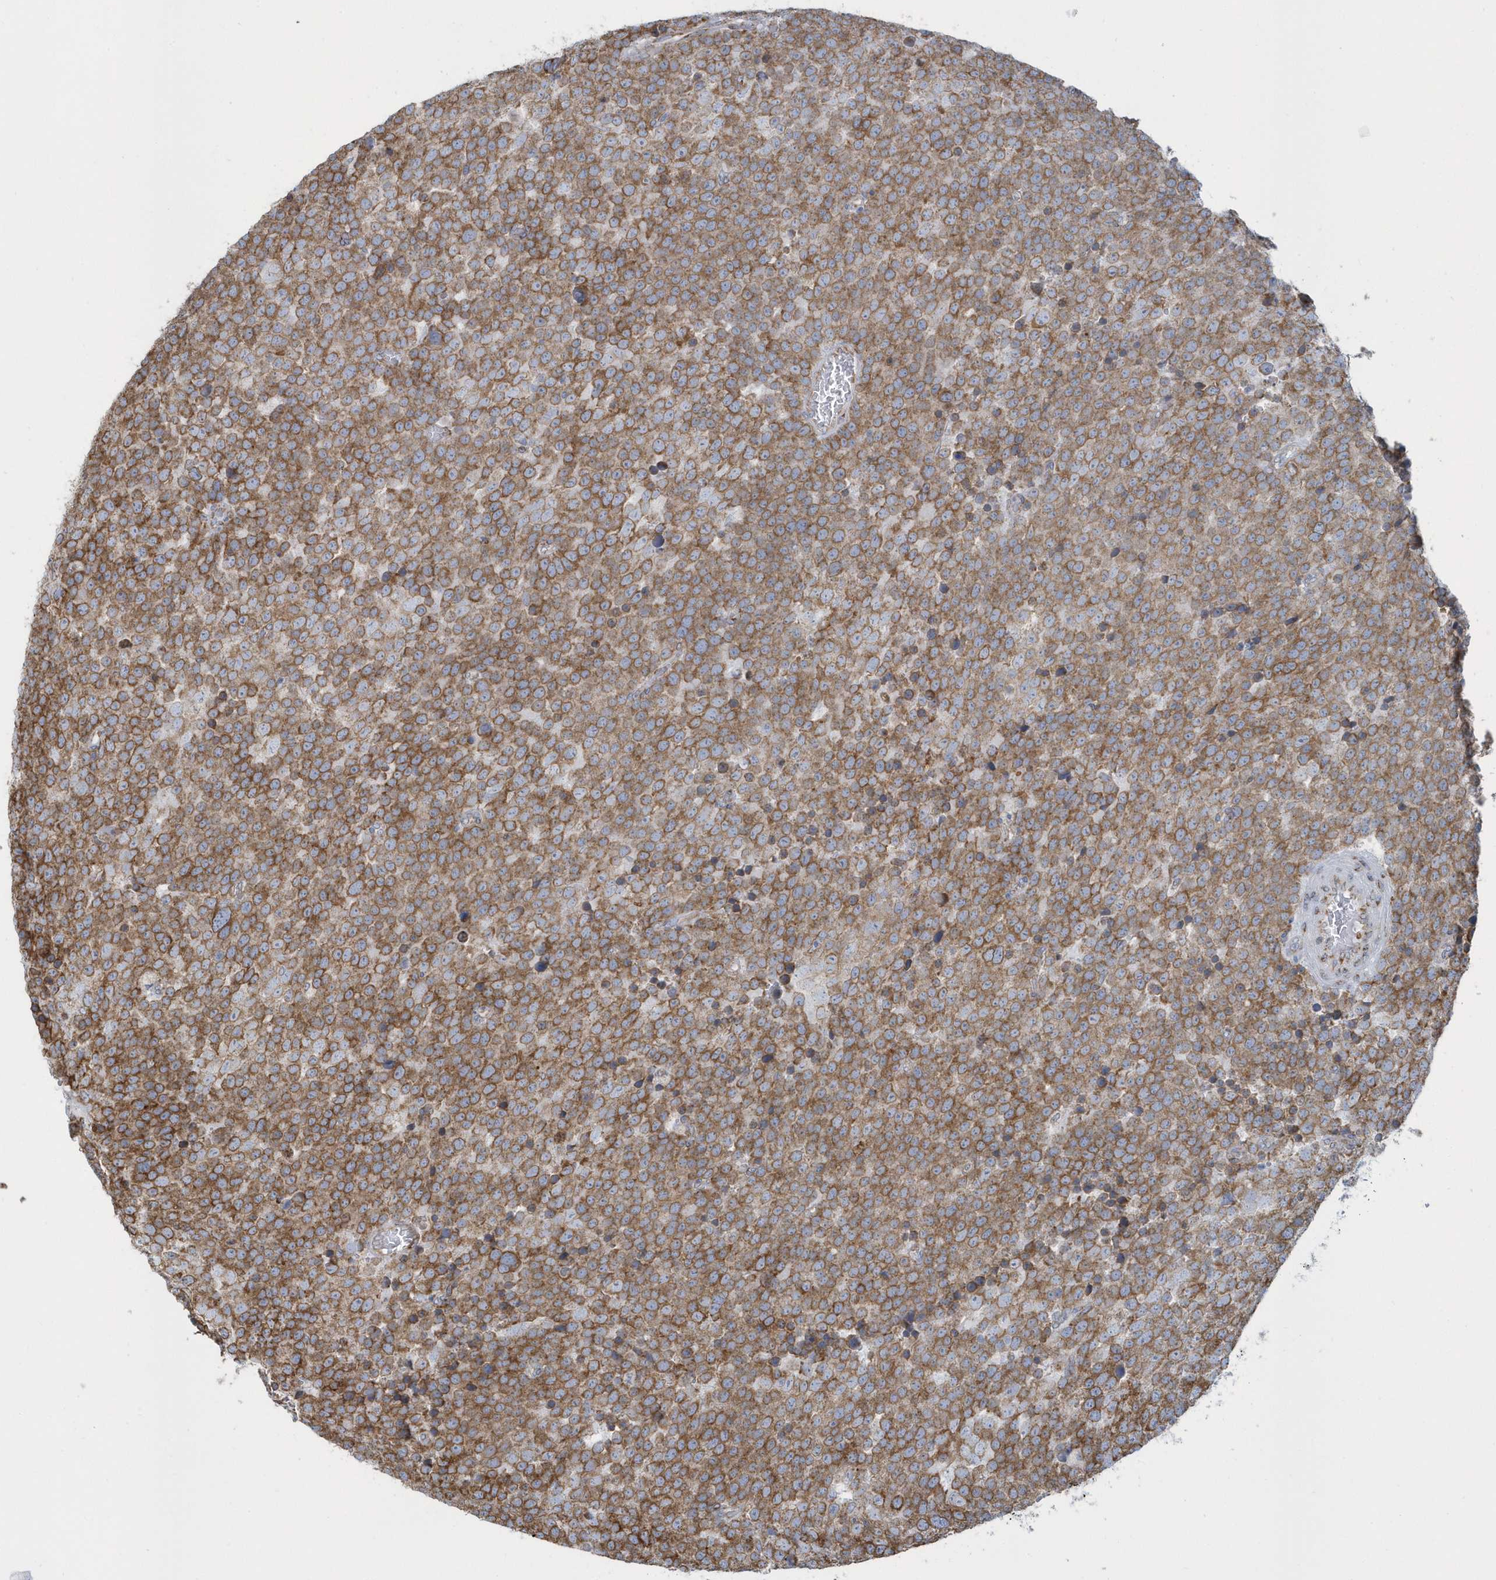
{"staining": {"intensity": "moderate", "quantity": ">75%", "location": "cytoplasmic/membranous"}, "tissue": "testis cancer", "cell_type": "Tumor cells", "image_type": "cancer", "snomed": [{"axis": "morphology", "description": "Seminoma, NOS"}, {"axis": "topography", "description": "Testis"}], "caption": "Moderate cytoplasmic/membranous staining is appreciated in approximately >75% of tumor cells in testis cancer. The staining is performed using DAB brown chromogen to label protein expression. The nuclei are counter-stained blue using hematoxylin.", "gene": "DCAF1", "patient": {"sex": "male", "age": 71}}